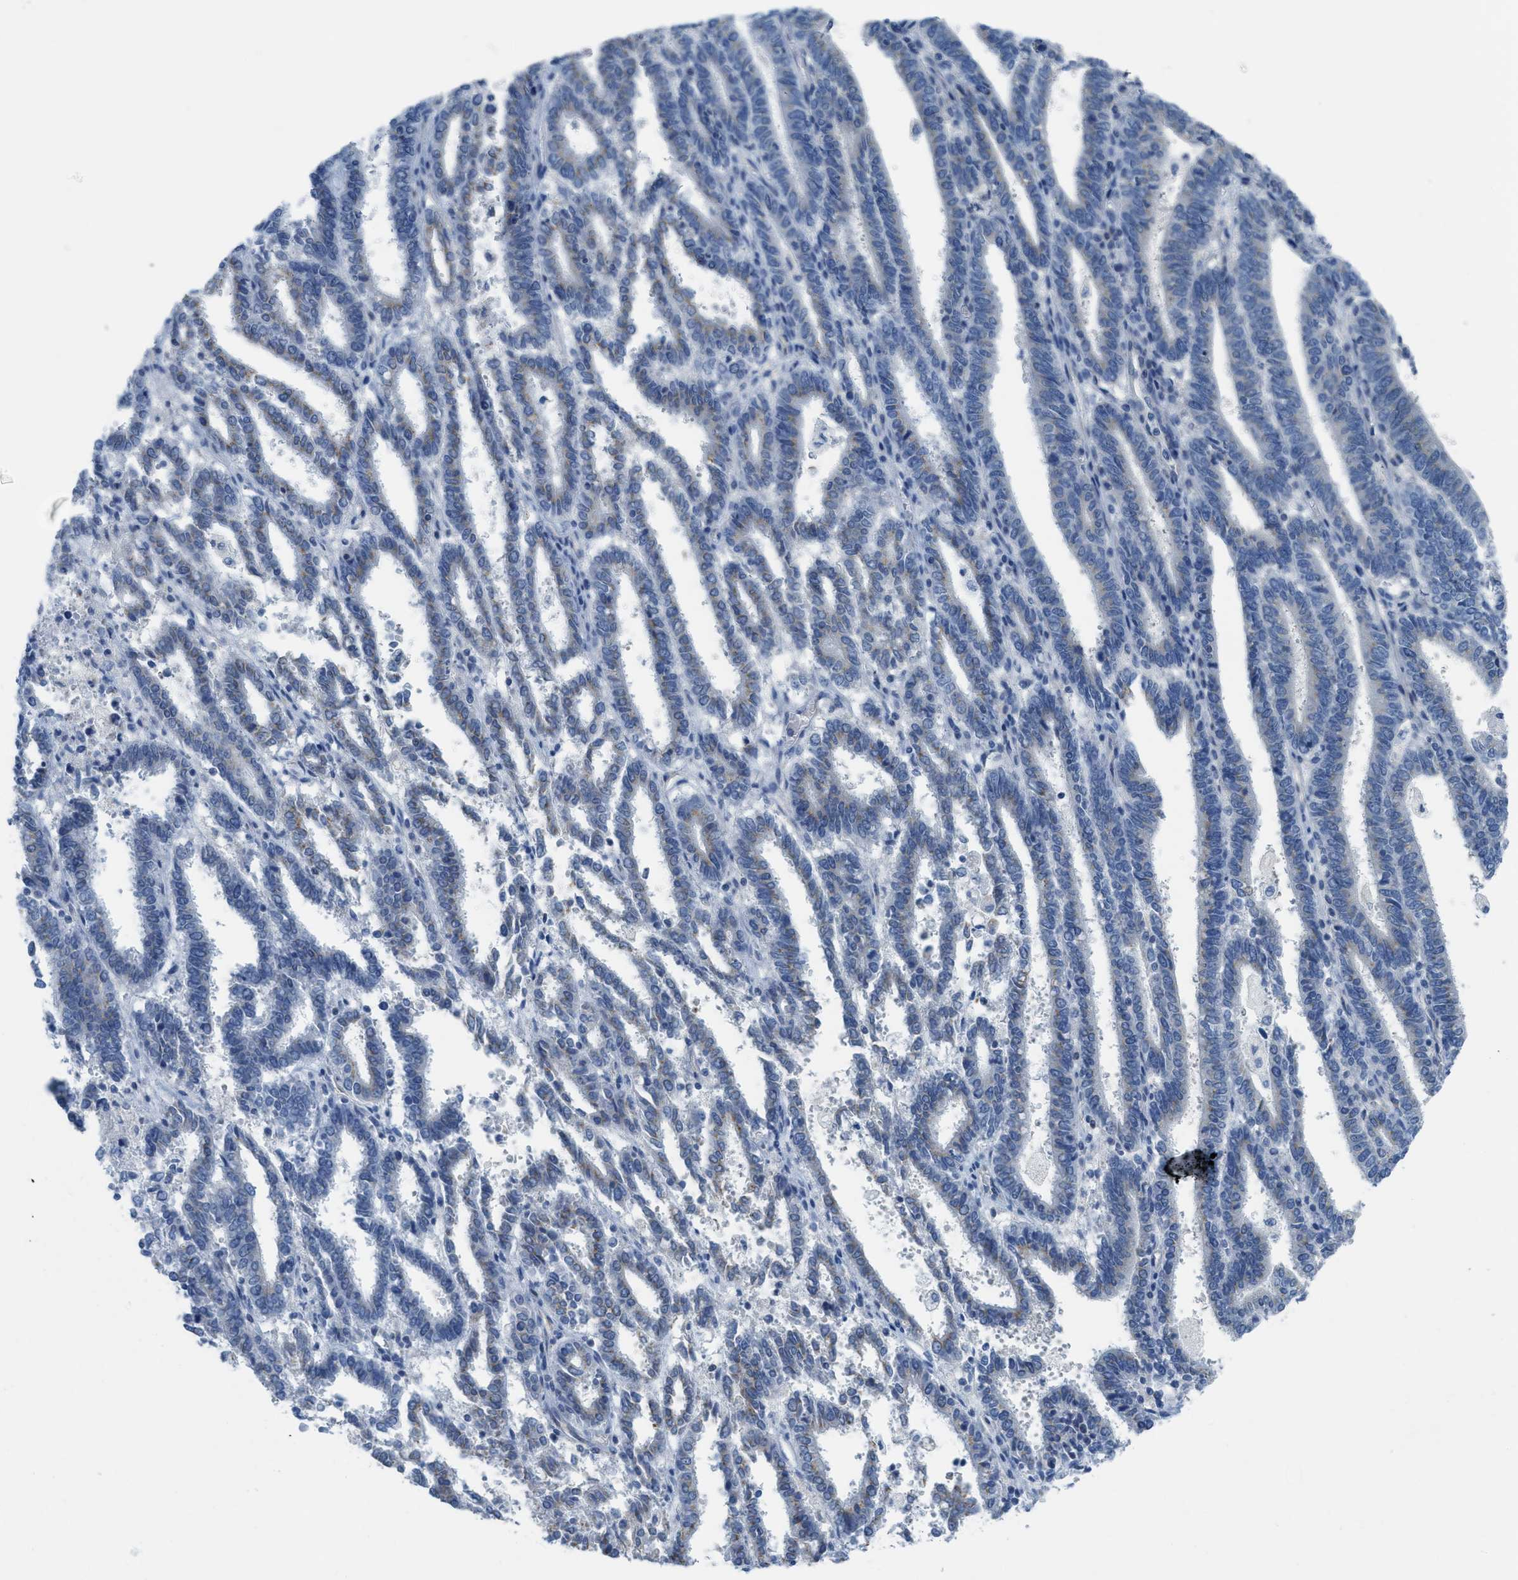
{"staining": {"intensity": "negative", "quantity": "none", "location": "none"}, "tissue": "endometrial cancer", "cell_type": "Tumor cells", "image_type": "cancer", "snomed": [{"axis": "morphology", "description": "Adenocarcinoma, NOS"}, {"axis": "topography", "description": "Uterus"}], "caption": "DAB immunohistochemical staining of endometrial cancer (adenocarcinoma) exhibits no significant staining in tumor cells.", "gene": "ASGR1", "patient": {"sex": "female", "age": 83}}